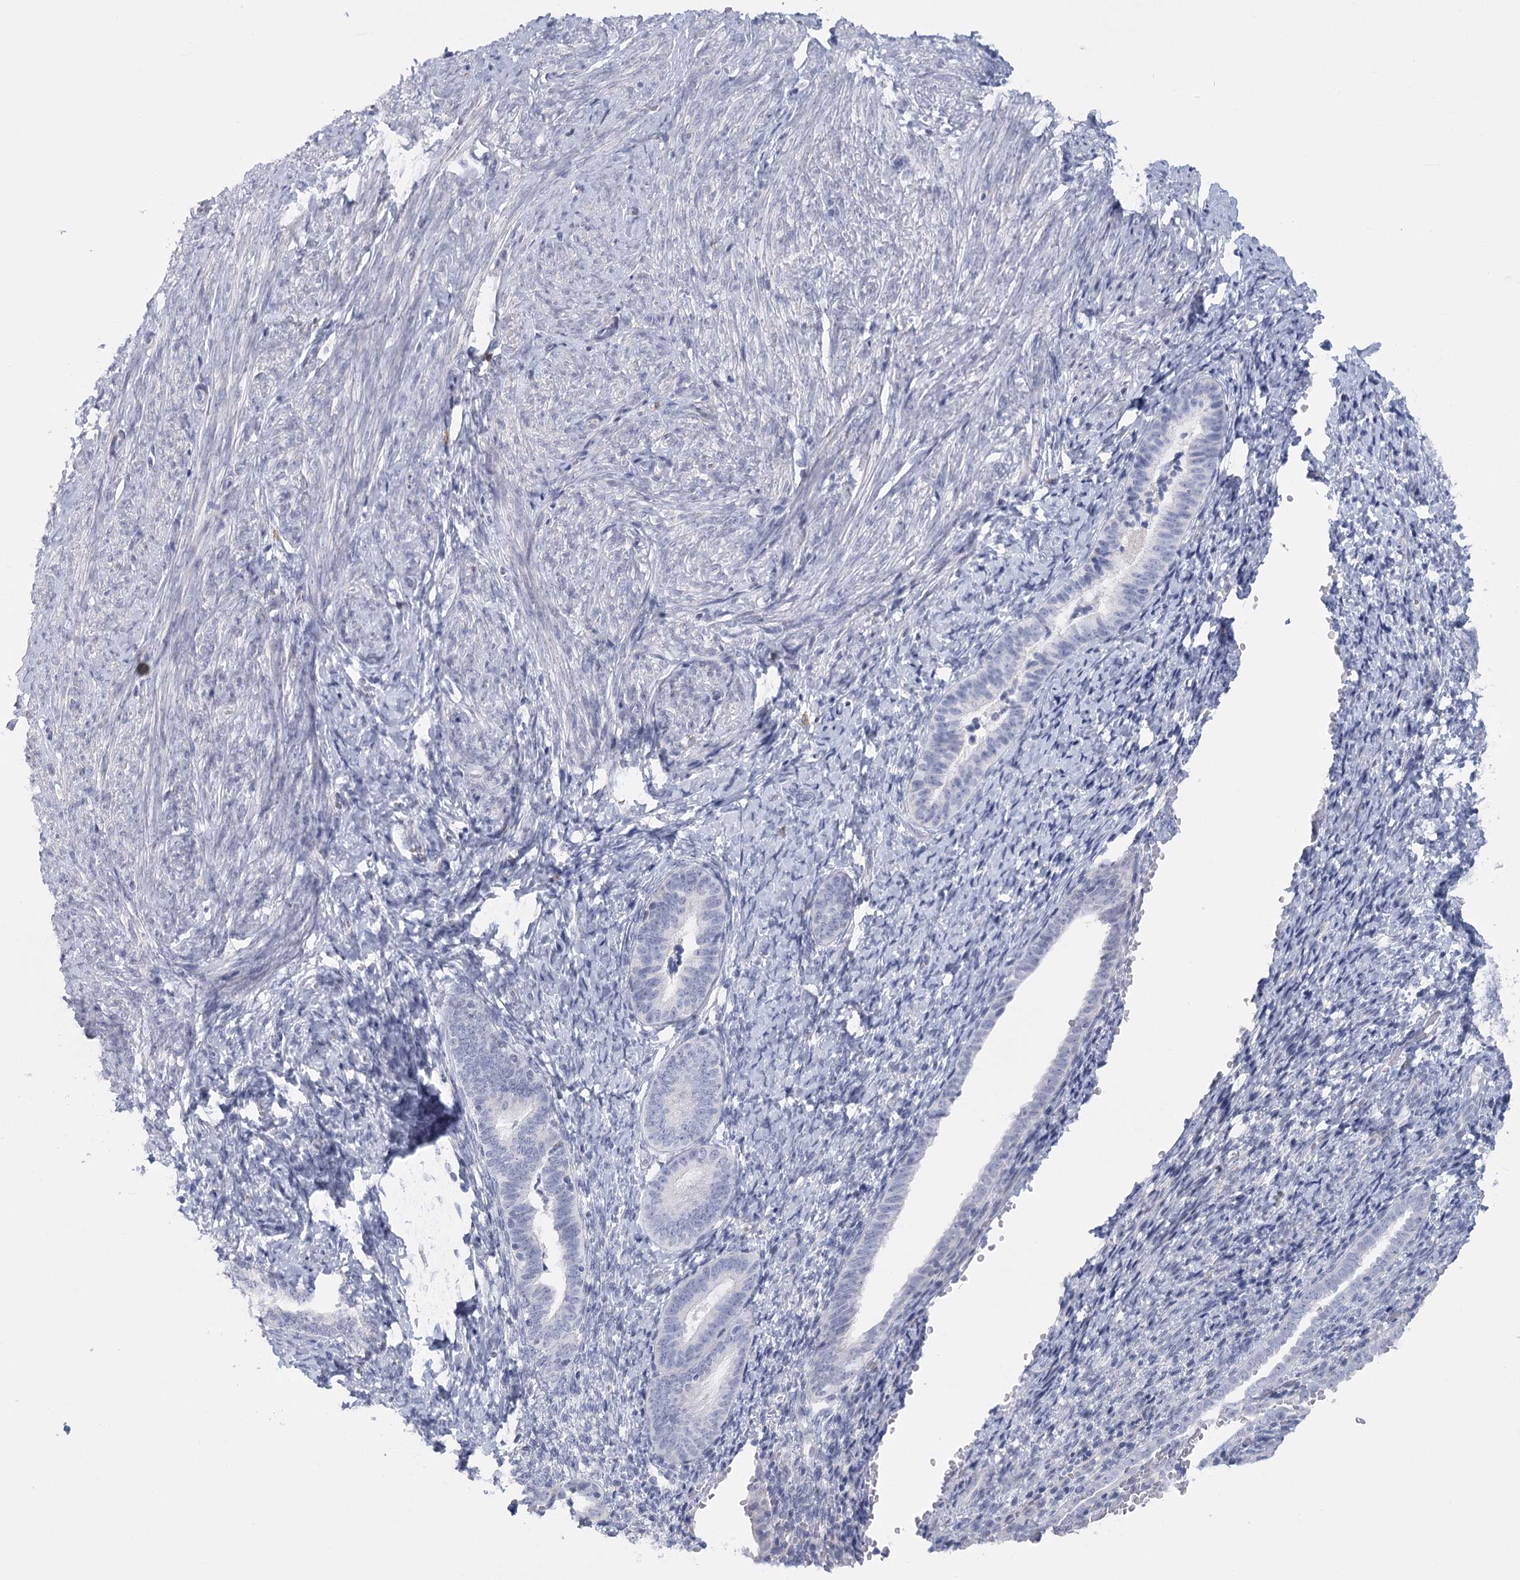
{"staining": {"intensity": "negative", "quantity": "none", "location": "none"}, "tissue": "endometrium", "cell_type": "Cells in endometrial stroma", "image_type": "normal", "snomed": [{"axis": "morphology", "description": "Normal tissue, NOS"}, {"axis": "topography", "description": "Endometrium"}], "caption": "Endometrium stained for a protein using immunohistochemistry (IHC) exhibits no staining cells in endometrial stroma.", "gene": "FAM76B", "patient": {"sex": "female", "age": 72}}